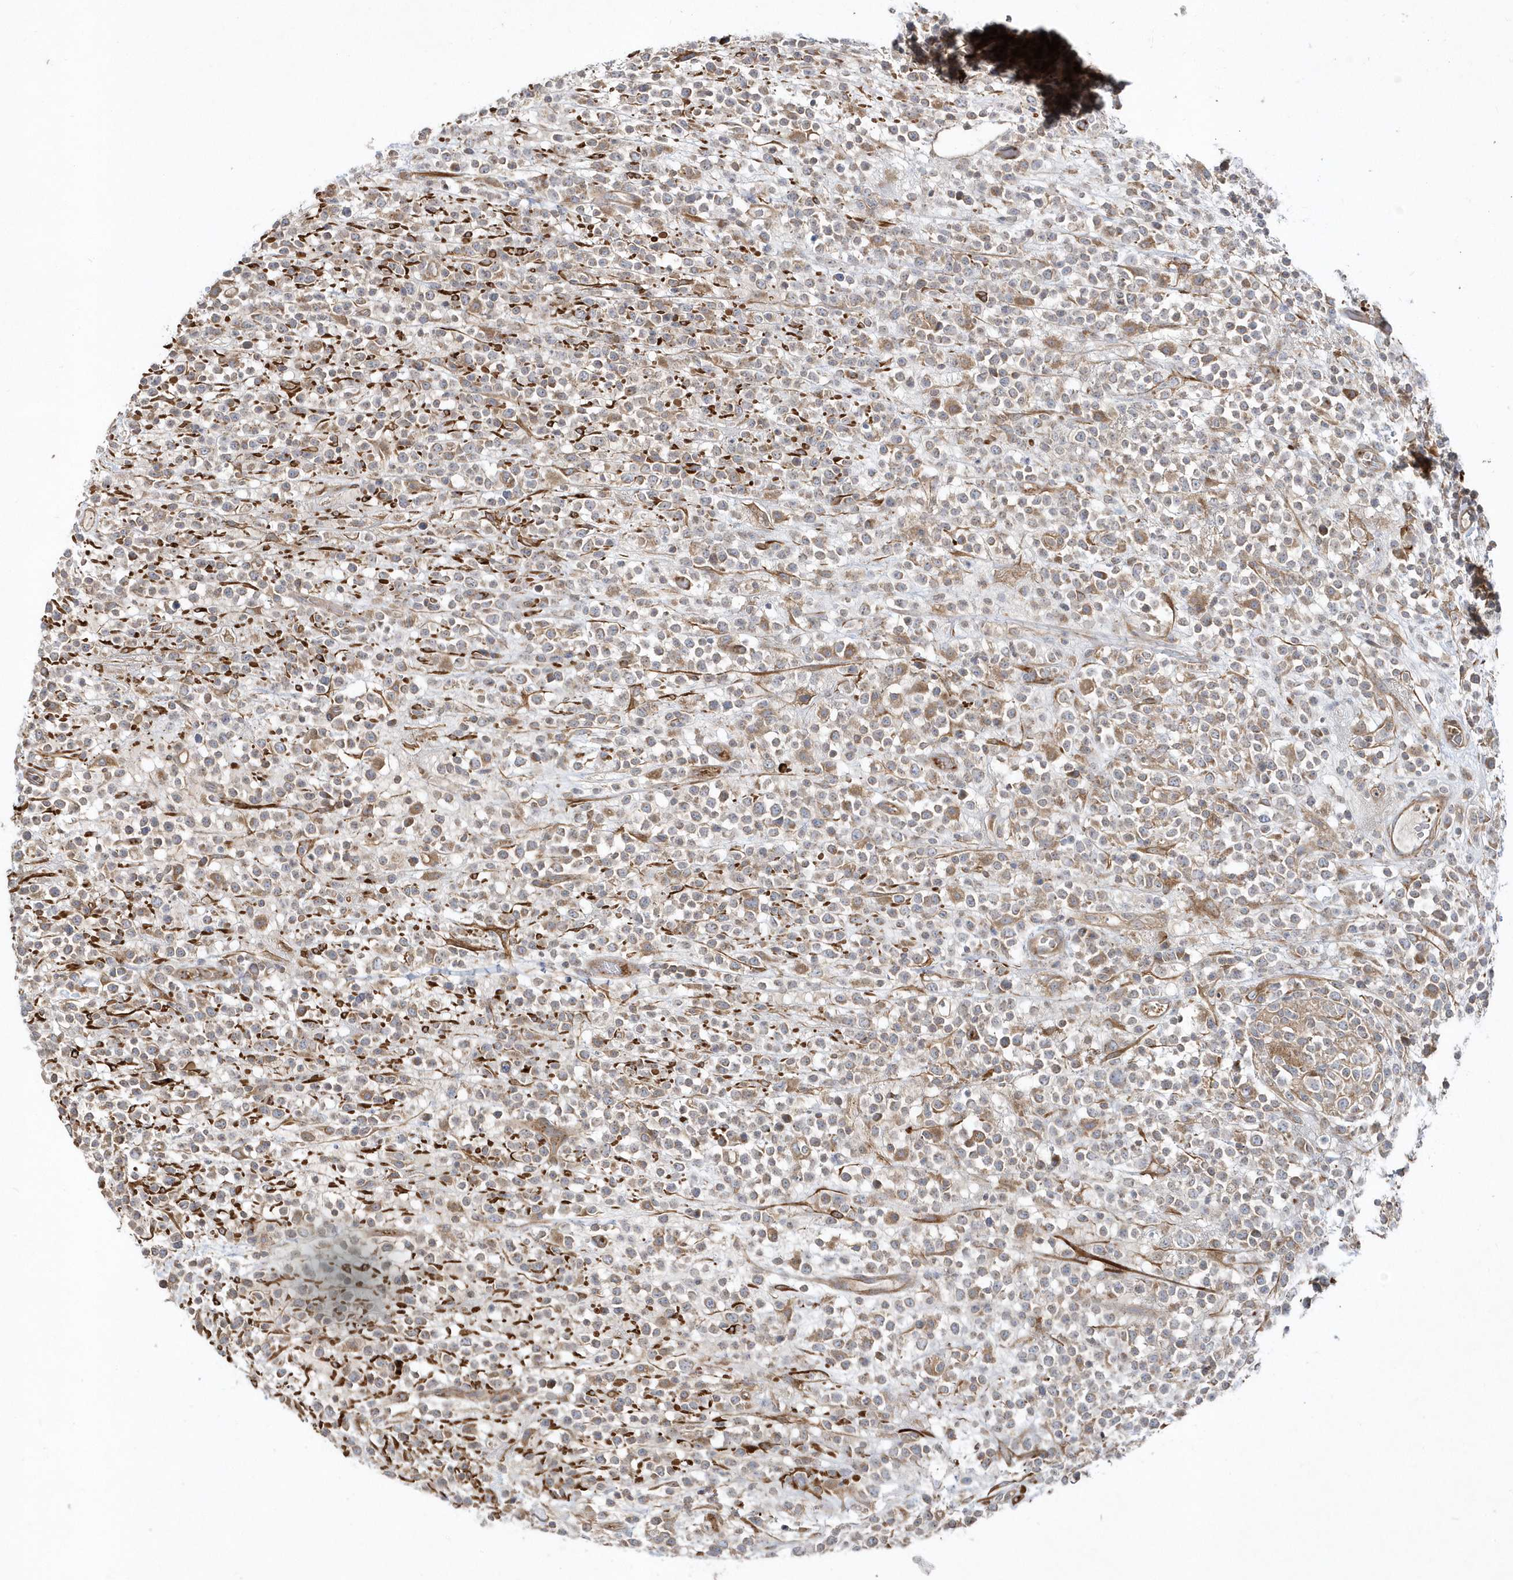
{"staining": {"intensity": "moderate", "quantity": "25%-75%", "location": "cytoplasmic/membranous"}, "tissue": "lymphoma", "cell_type": "Tumor cells", "image_type": "cancer", "snomed": [{"axis": "morphology", "description": "Malignant lymphoma, non-Hodgkin's type, High grade"}, {"axis": "topography", "description": "Colon"}], "caption": "There is medium levels of moderate cytoplasmic/membranous staining in tumor cells of lymphoma, as demonstrated by immunohistochemical staining (brown color).", "gene": "LEXM", "patient": {"sex": "female", "age": 53}}